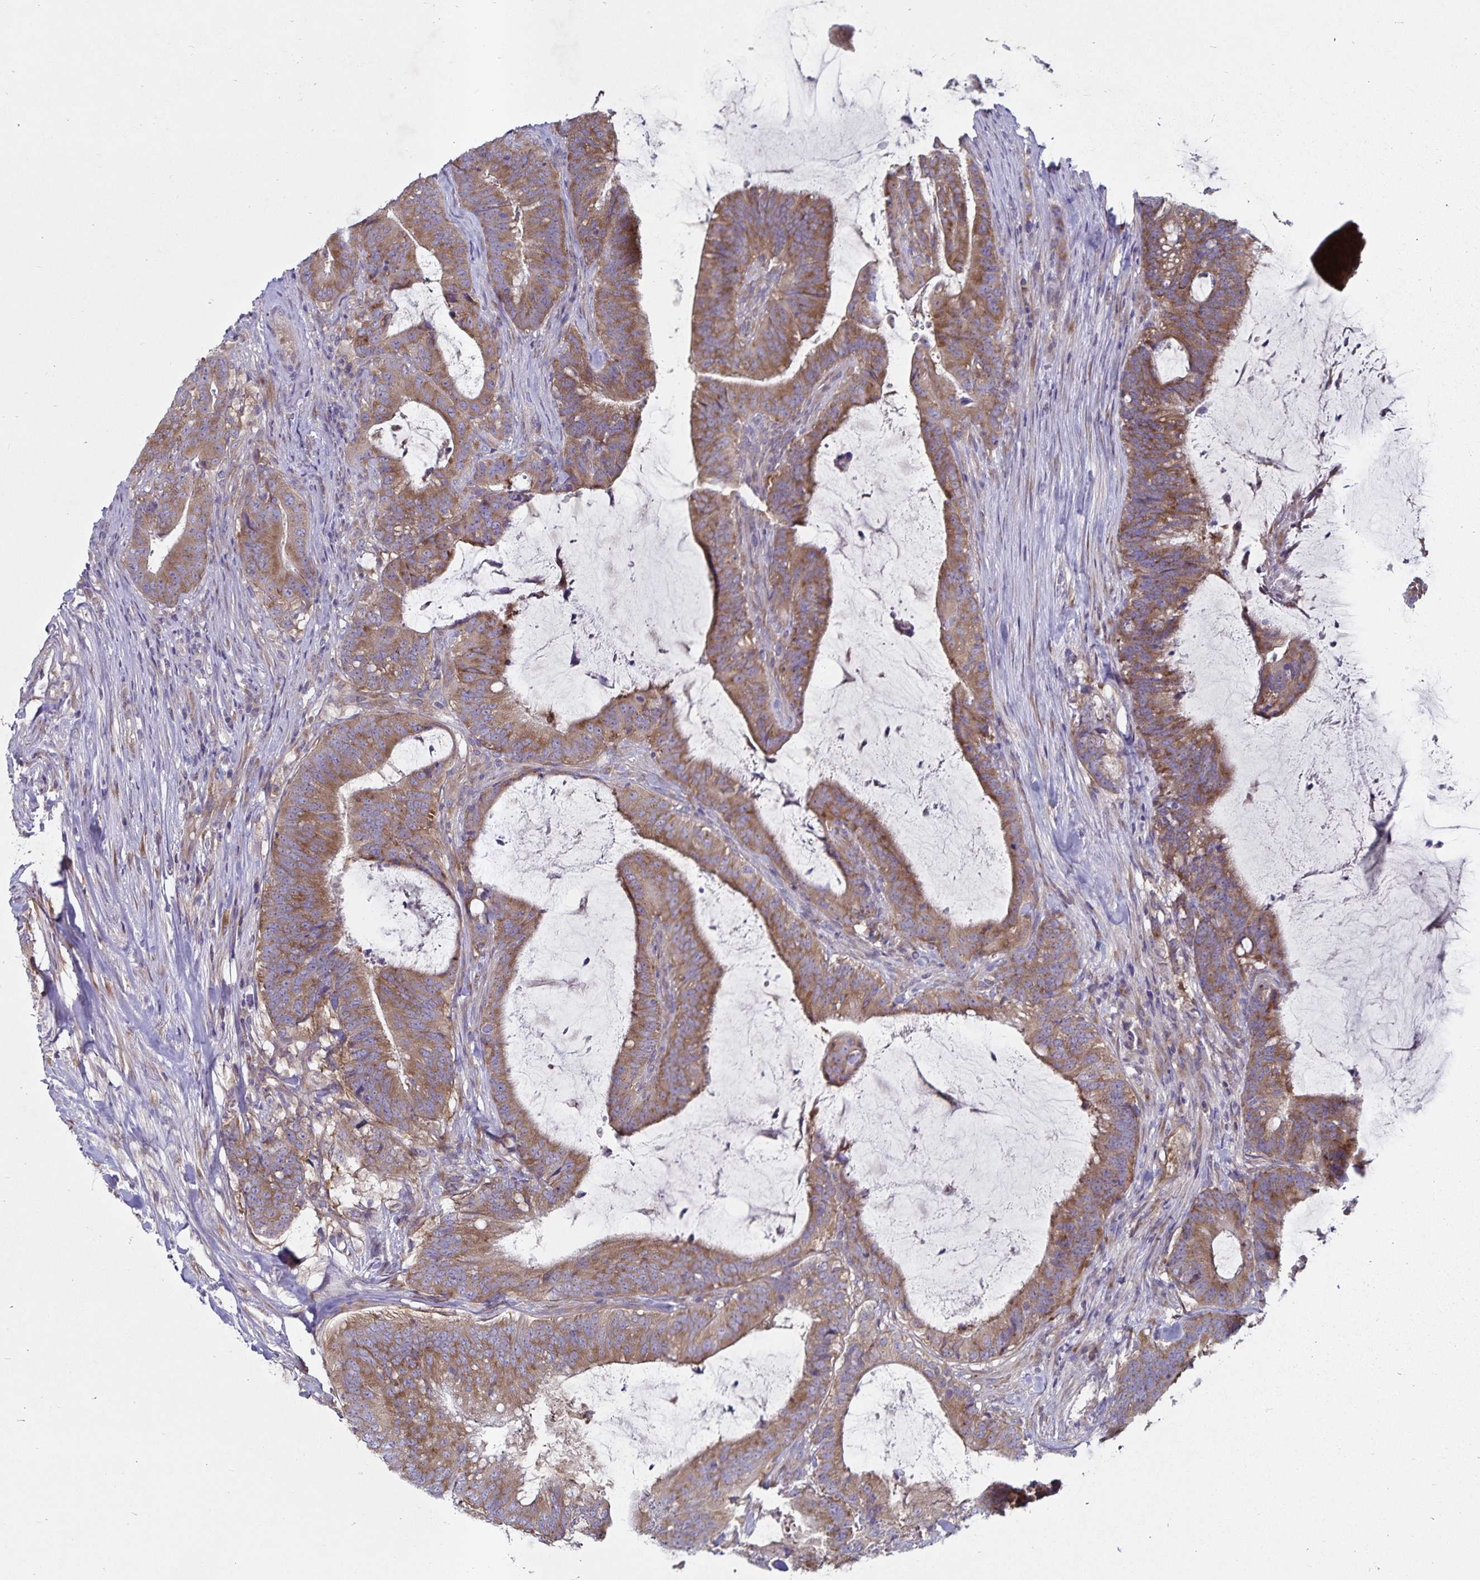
{"staining": {"intensity": "moderate", "quantity": ">75%", "location": "cytoplasmic/membranous"}, "tissue": "colorectal cancer", "cell_type": "Tumor cells", "image_type": "cancer", "snomed": [{"axis": "morphology", "description": "Adenocarcinoma, NOS"}, {"axis": "topography", "description": "Colon"}], "caption": "Immunohistochemistry image of human colorectal adenocarcinoma stained for a protein (brown), which shows medium levels of moderate cytoplasmic/membranous positivity in about >75% of tumor cells.", "gene": "FAM120A", "patient": {"sex": "female", "age": 43}}